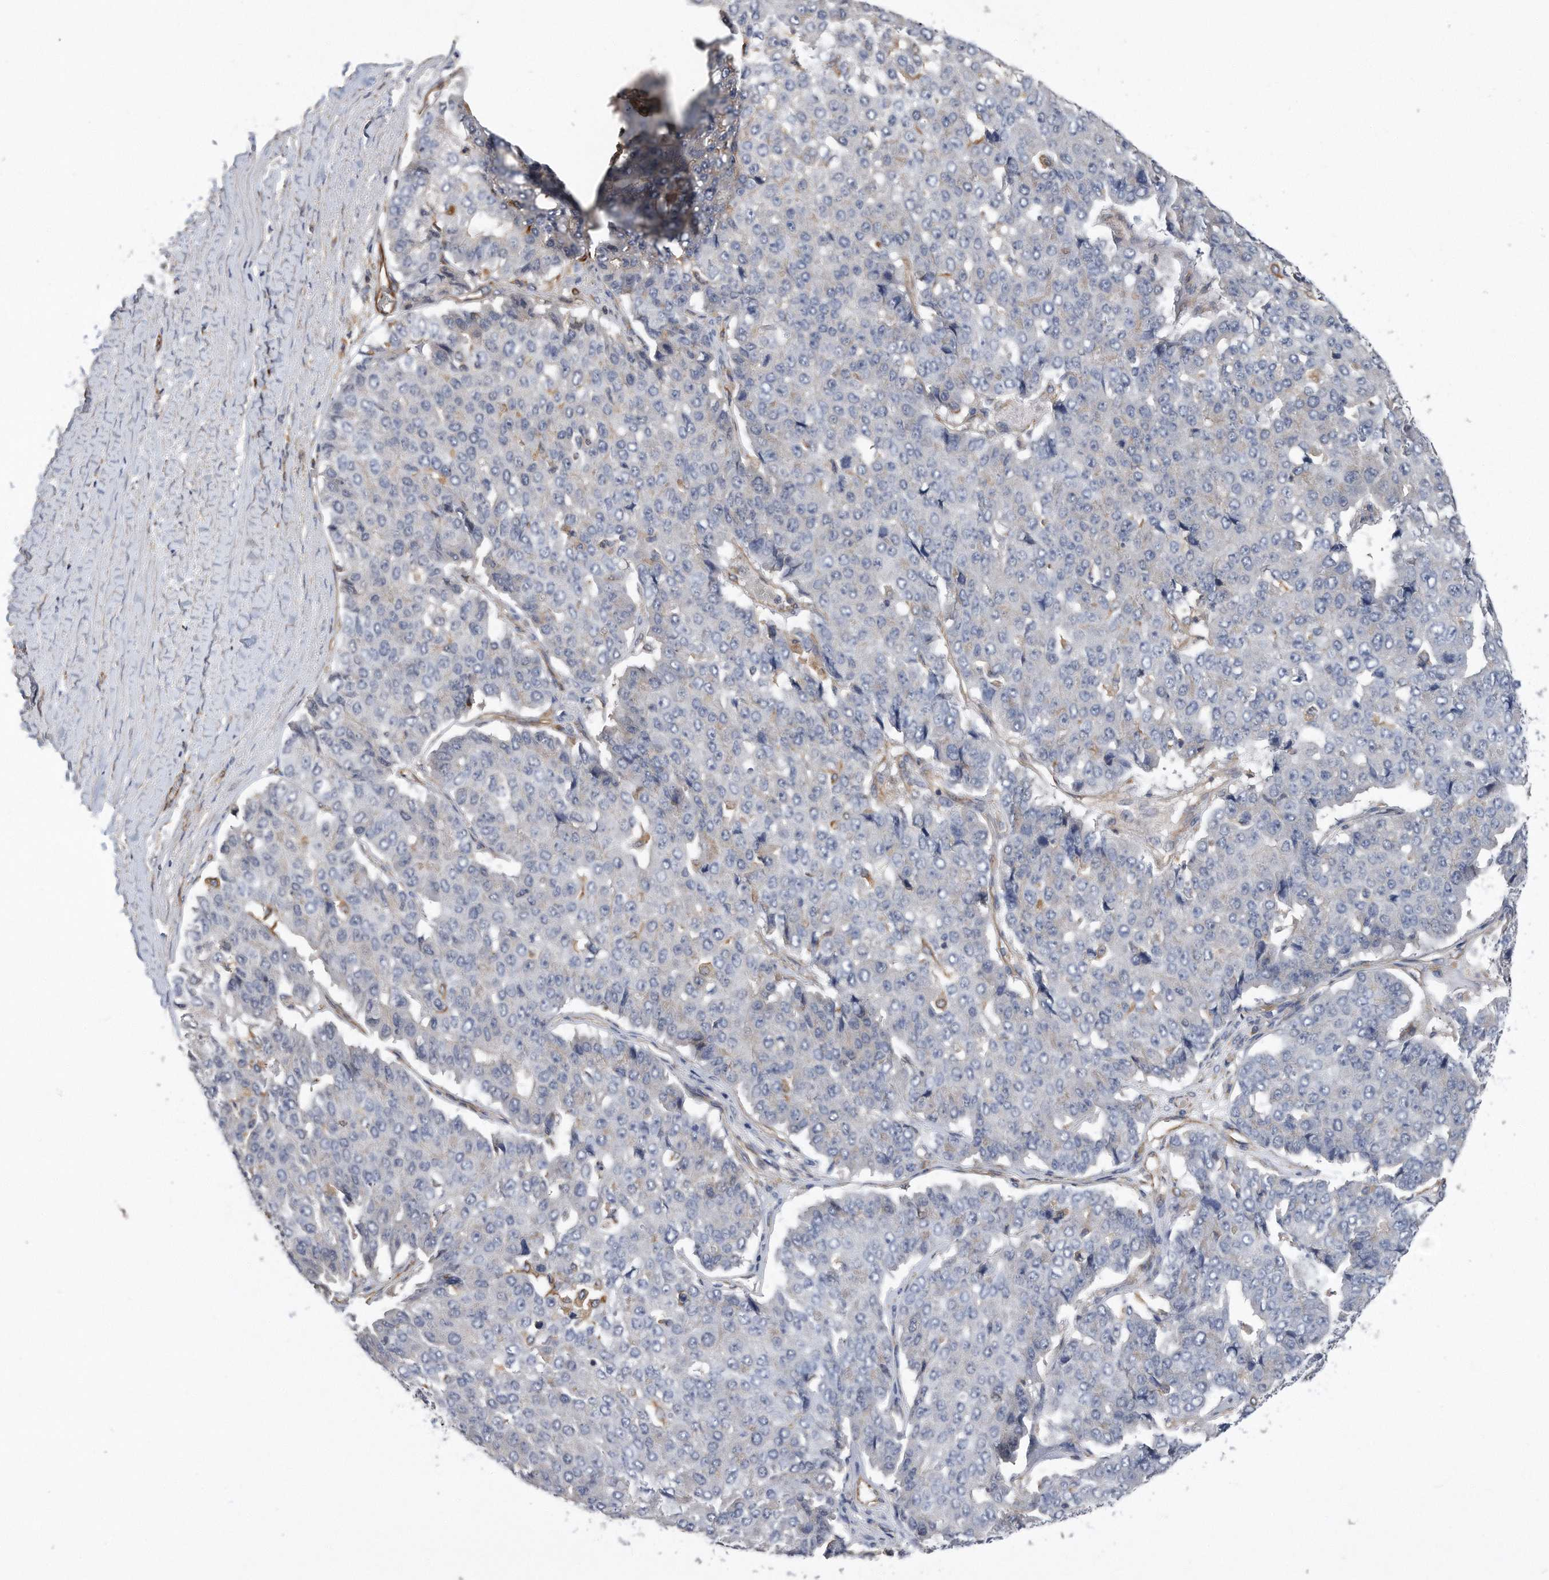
{"staining": {"intensity": "negative", "quantity": "none", "location": "none"}, "tissue": "pancreatic cancer", "cell_type": "Tumor cells", "image_type": "cancer", "snomed": [{"axis": "morphology", "description": "Adenocarcinoma, NOS"}, {"axis": "topography", "description": "Pancreas"}], "caption": "There is no significant staining in tumor cells of pancreatic cancer.", "gene": "GPC1", "patient": {"sex": "male", "age": 50}}